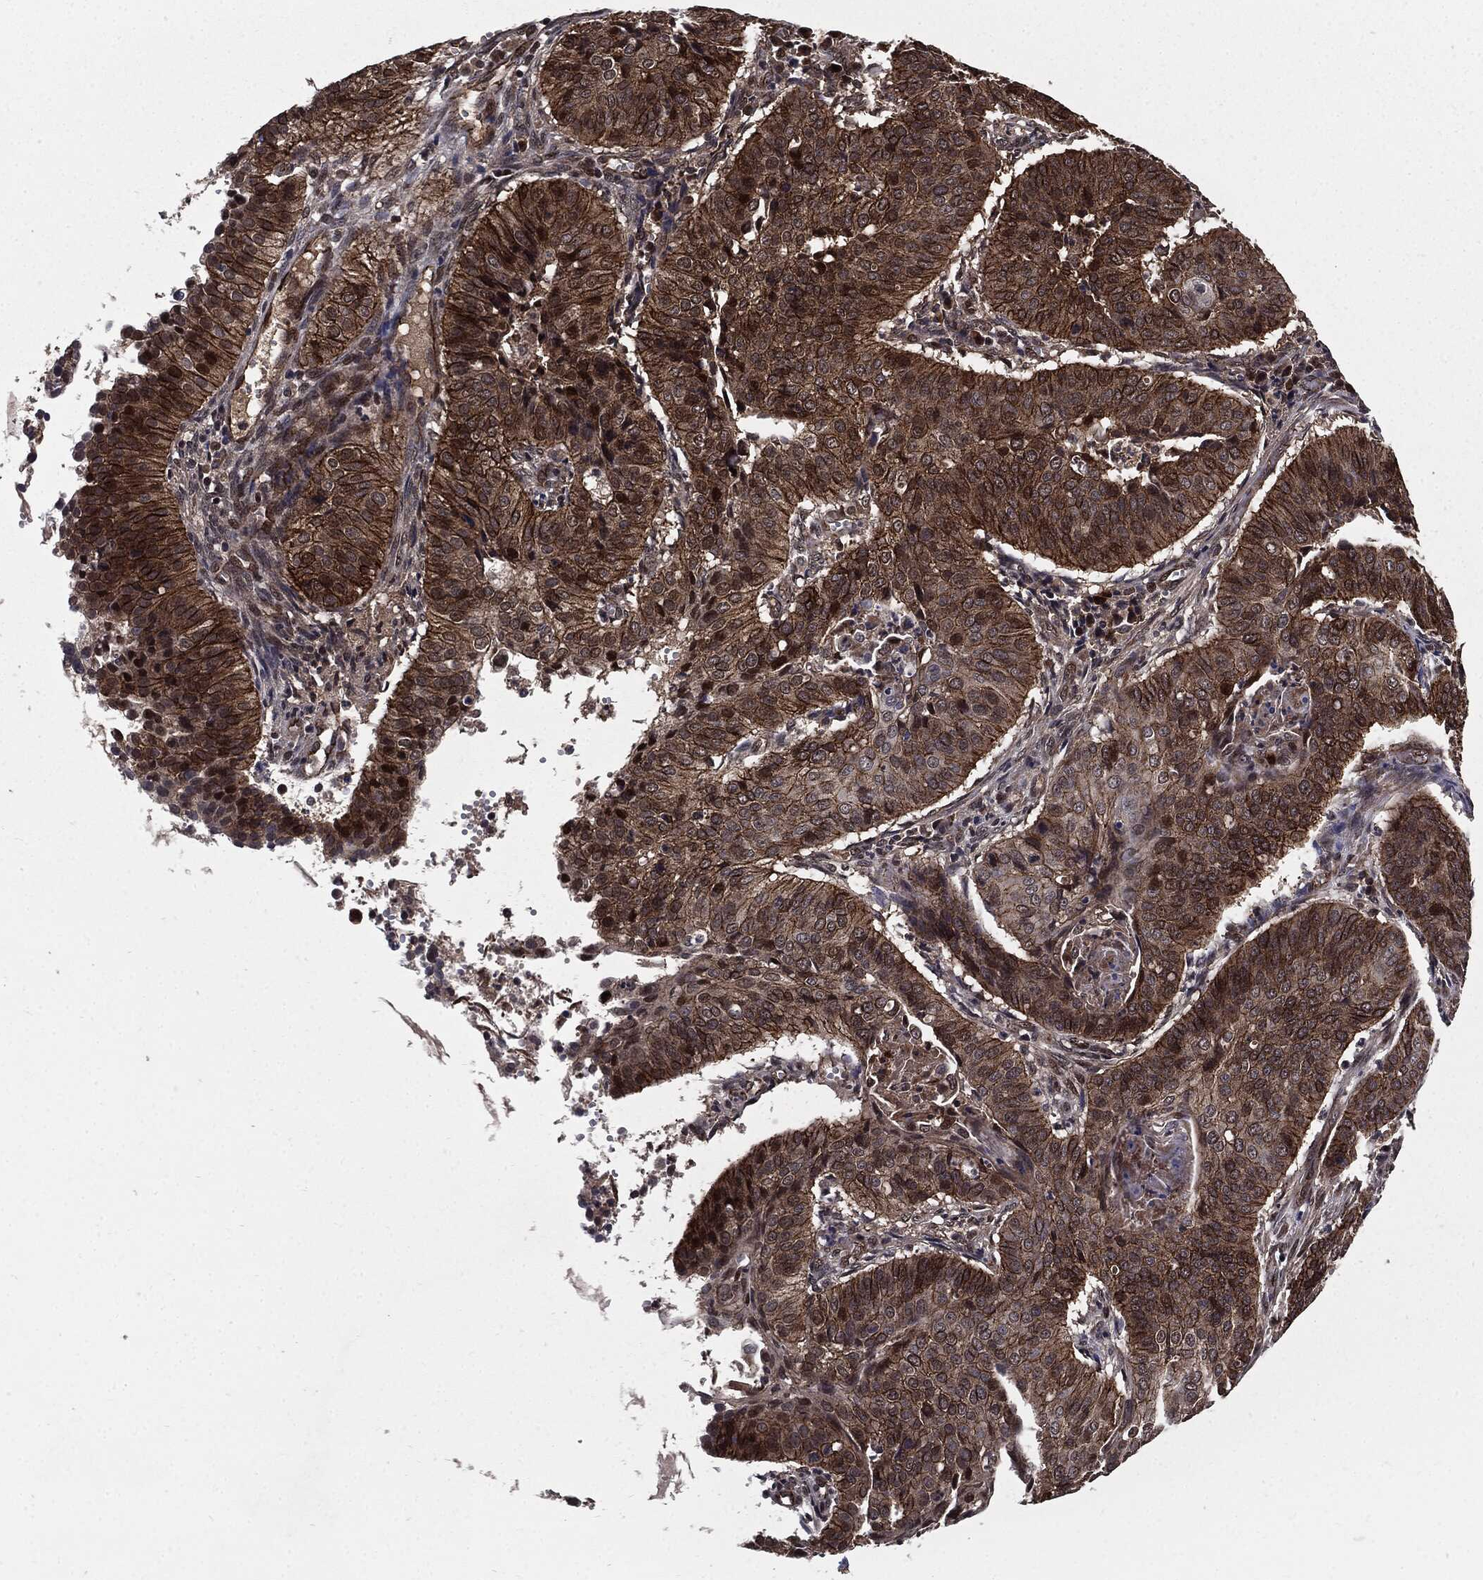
{"staining": {"intensity": "moderate", "quantity": ">75%", "location": "cytoplasmic/membranous"}, "tissue": "cervical cancer", "cell_type": "Tumor cells", "image_type": "cancer", "snomed": [{"axis": "morphology", "description": "Normal tissue, NOS"}, {"axis": "morphology", "description": "Squamous cell carcinoma, NOS"}, {"axis": "topography", "description": "Cervix"}], "caption": "Brown immunohistochemical staining in squamous cell carcinoma (cervical) demonstrates moderate cytoplasmic/membranous positivity in approximately >75% of tumor cells.", "gene": "PTPA", "patient": {"sex": "female", "age": 39}}